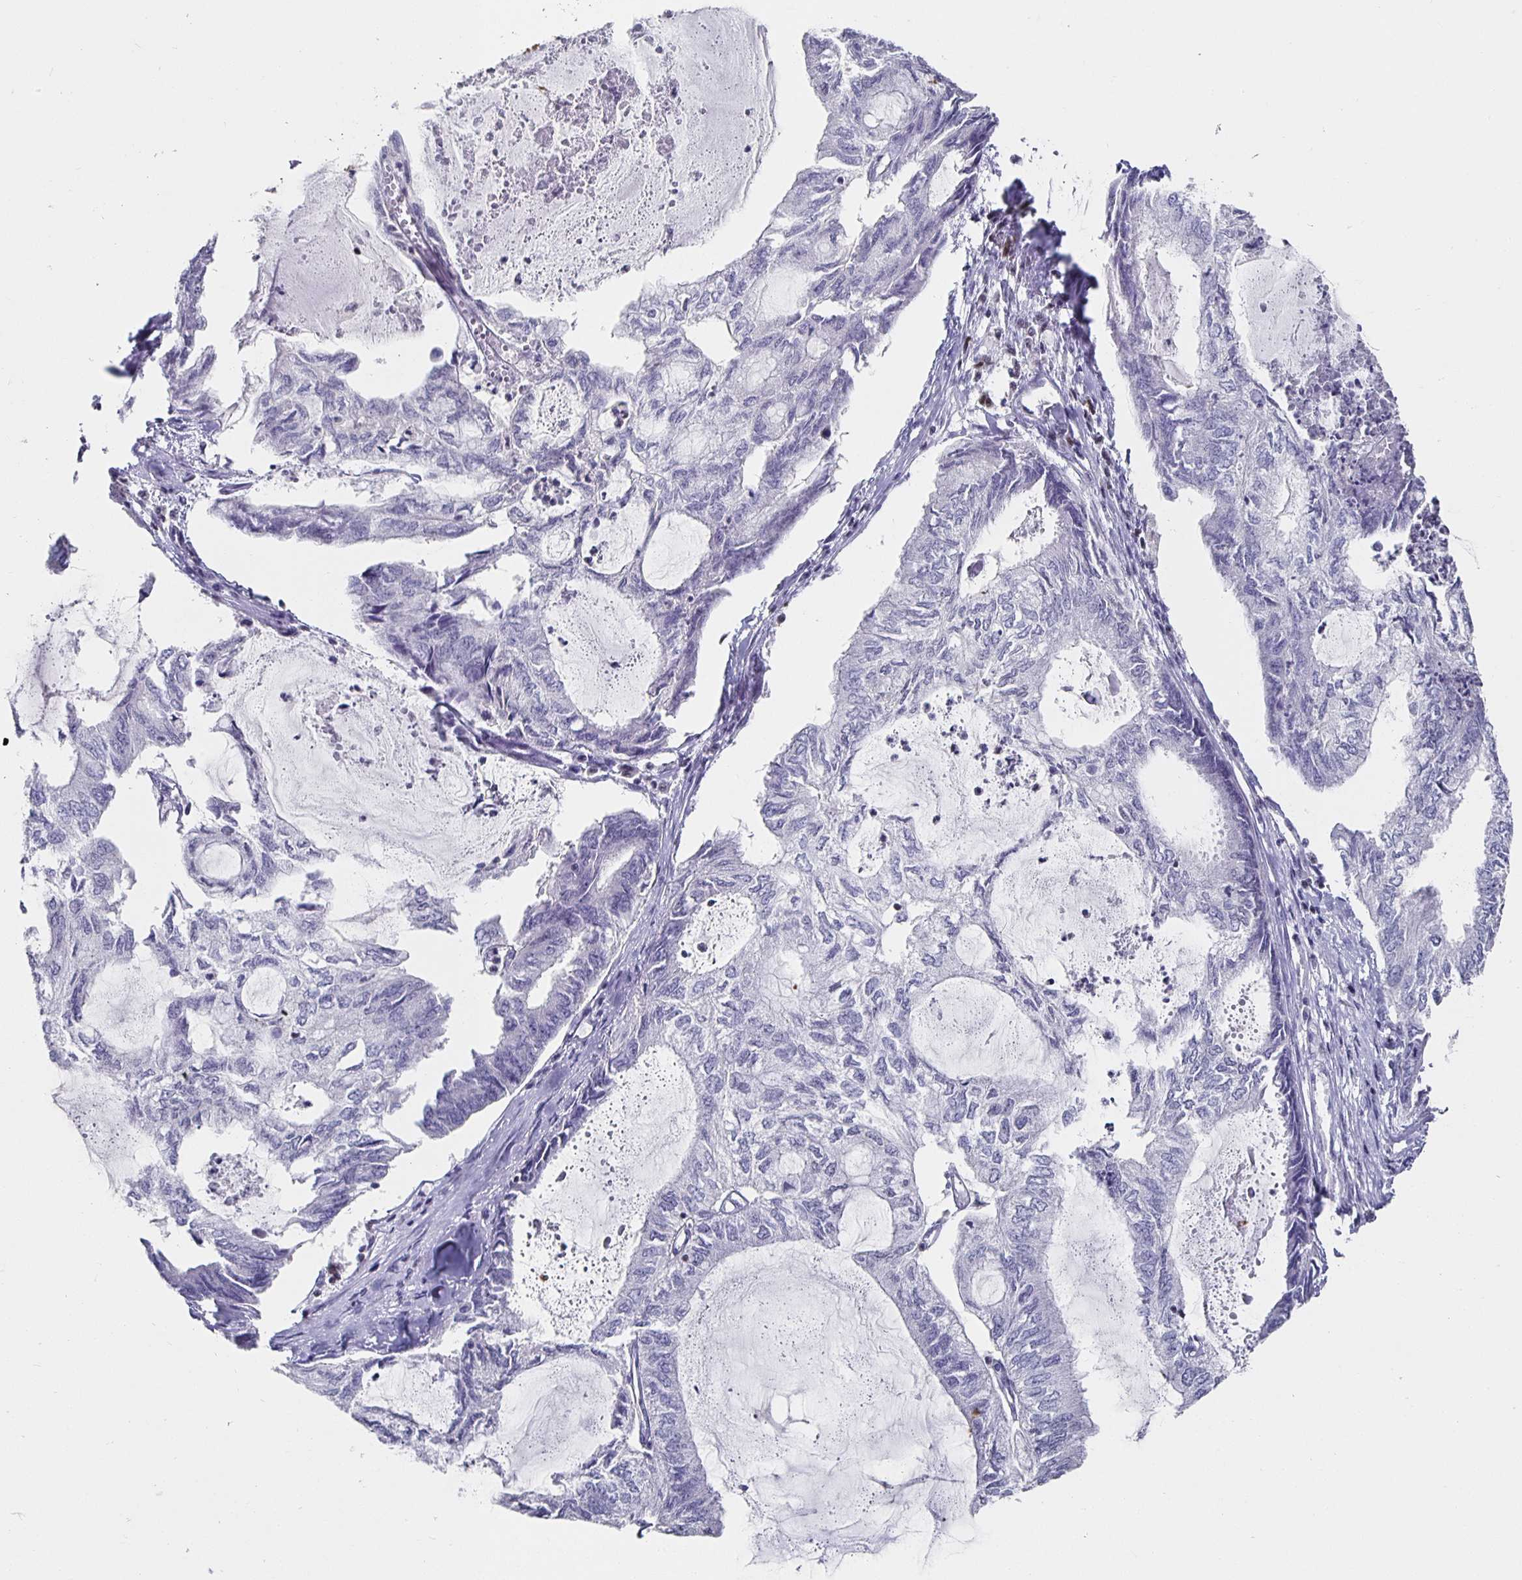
{"staining": {"intensity": "negative", "quantity": "none", "location": "none"}, "tissue": "endometrial cancer", "cell_type": "Tumor cells", "image_type": "cancer", "snomed": [{"axis": "morphology", "description": "Adenocarcinoma, NOS"}, {"axis": "topography", "description": "Endometrium"}], "caption": "Immunohistochemical staining of human endometrial adenocarcinoma shows no significant expression in tumor cells. (Brightfield microscopy of DAB IHC at high magnification).", "gene": "RUNX2", "patient": {"sex": "female", "age": 80}}